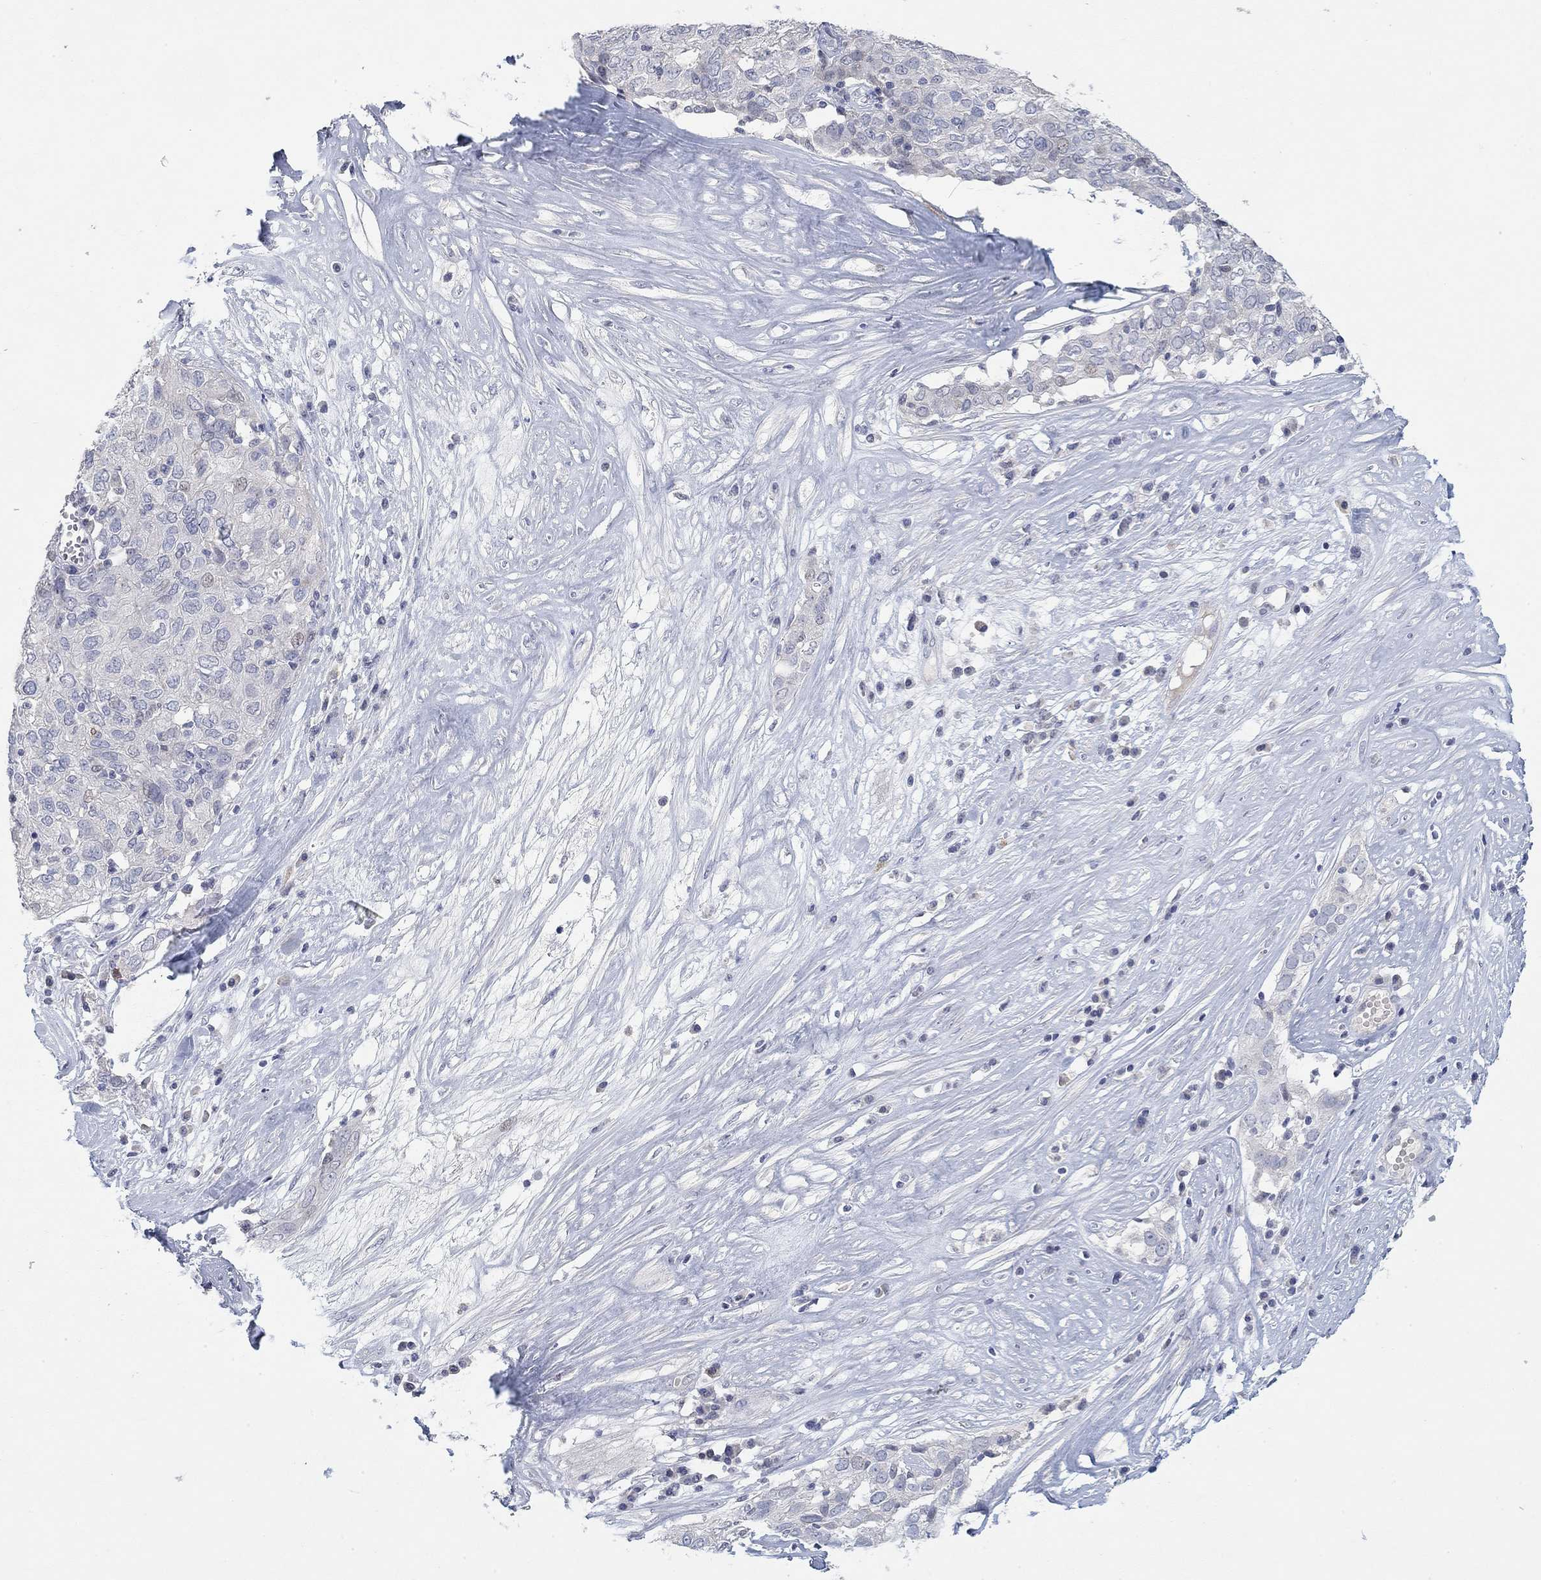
{"staining": {"intensity": "negative", "quantity": "none", "location": "none"}, "tissue": "ovarian cancer", "cell_type": "Tumor cells", "image_type": "cancer", "snomed": [{"axis": "morphology", "description": "Carcinoma, endometroid"}, {"axis": "topography", "description": "Ovary"}], "caption": "Tumor cells show no significant expression in ovarian endometroid carcinoma.", "gene": "VAT1L", "patient": {"sex": "female", "age": 50}}